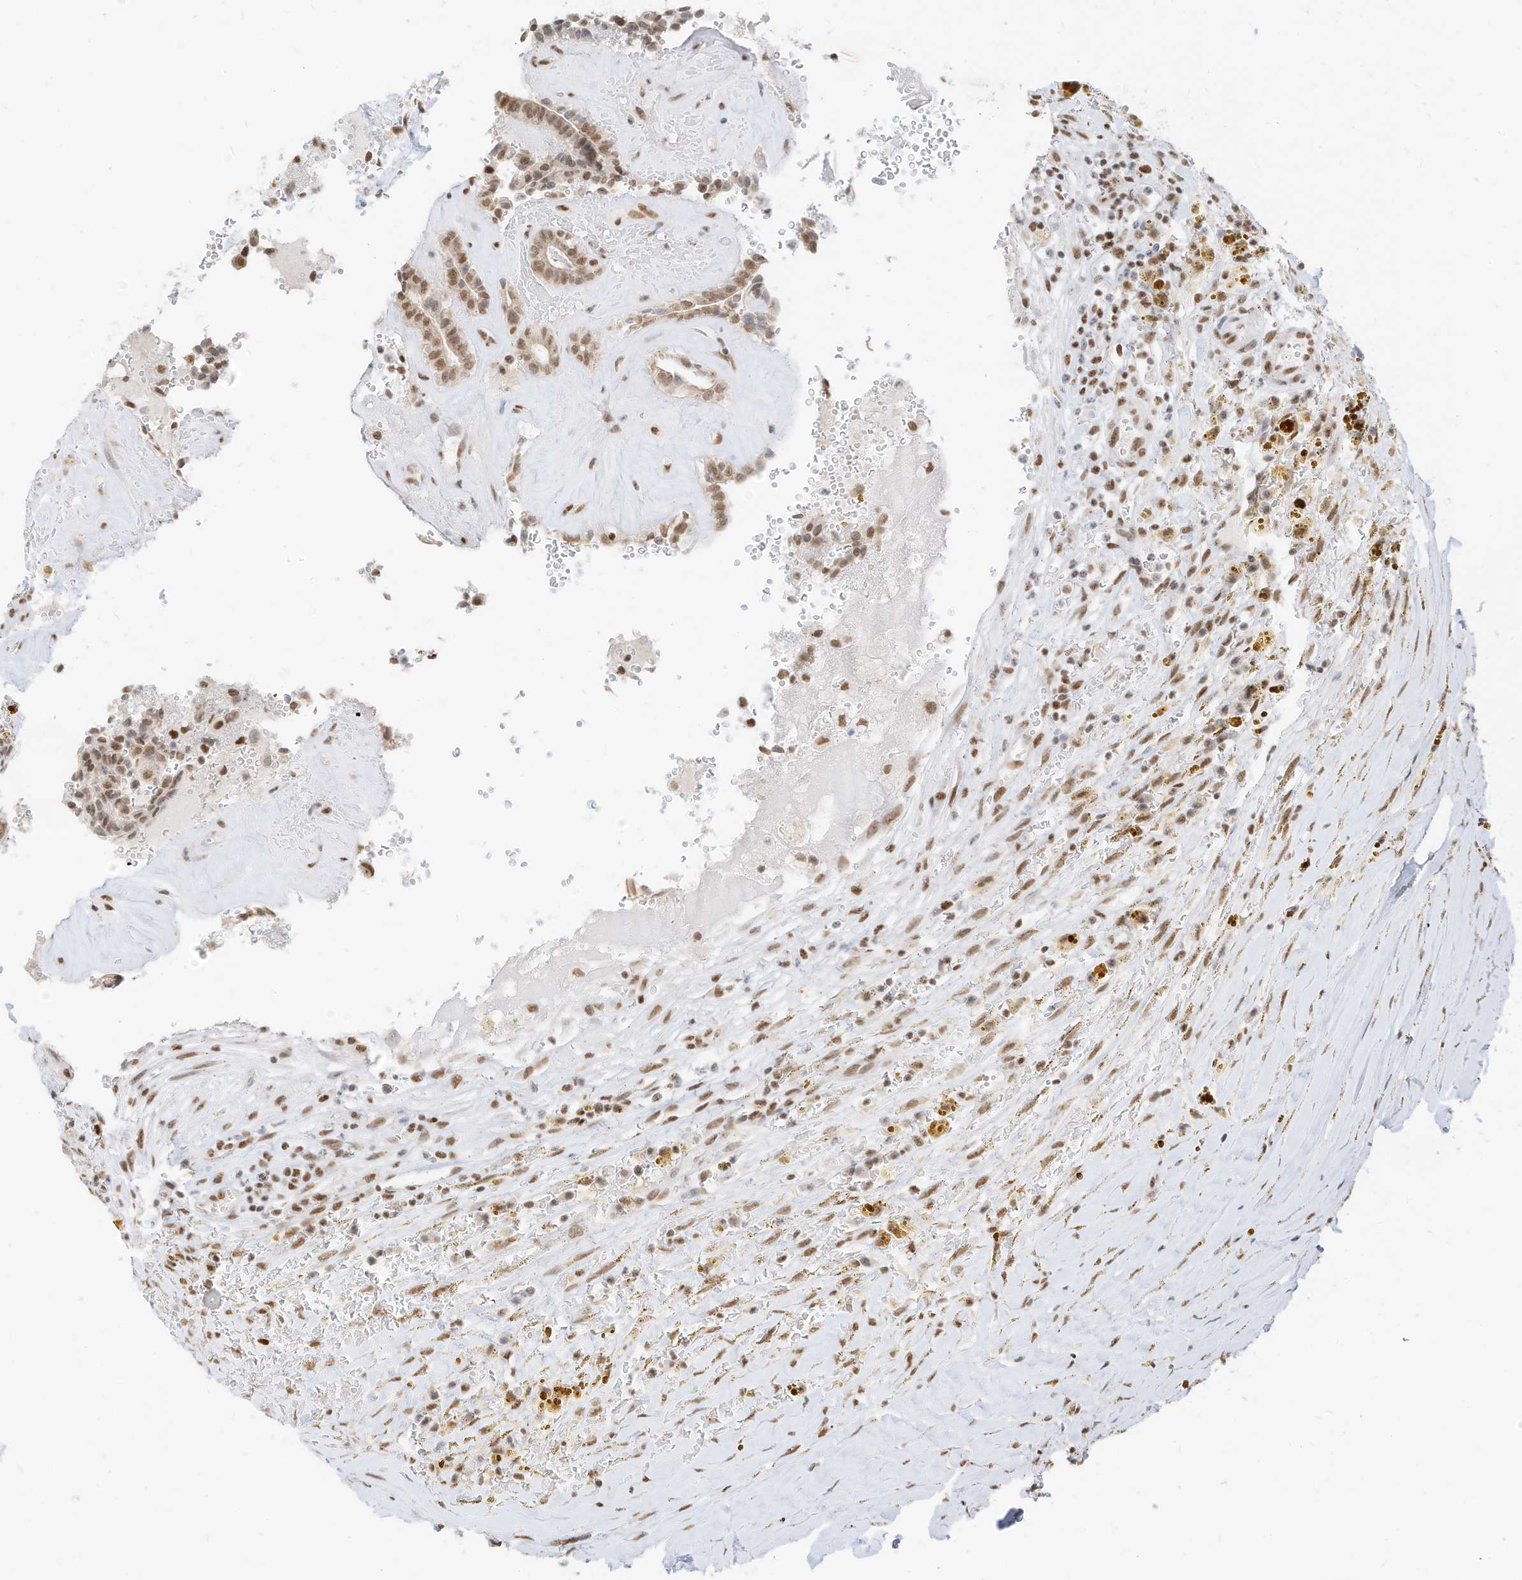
{"staining": {"intensity": "moderate", "quantity": ">75%", "location": "nuclear"}, "tissue": "thyroid cancer", "cell_type": "Tumor cells", "image_type": "cancer", "snomed": [{"axis": "morphology", "description": "Papillary adenocarcinoma, NOS"}, {"axis": "topography", "description": "Thyroid gland"}], "caption": "Thyroid cancer stained with DAB (3,3'-diaminobenzidine) immunohistochemistry (IHC) shows medium levels of moderate nuclear positivity in about >75% of tumor cells. The staining was performed using DAB (3,3'-diaminobenzidine) to visualize the protein expression in brown, while the nuclei were stained in blue with hematoxylin (Magnification: 20x).", "gene": "SMARCA2", "patient": {"sex": "male", "age": 77}}